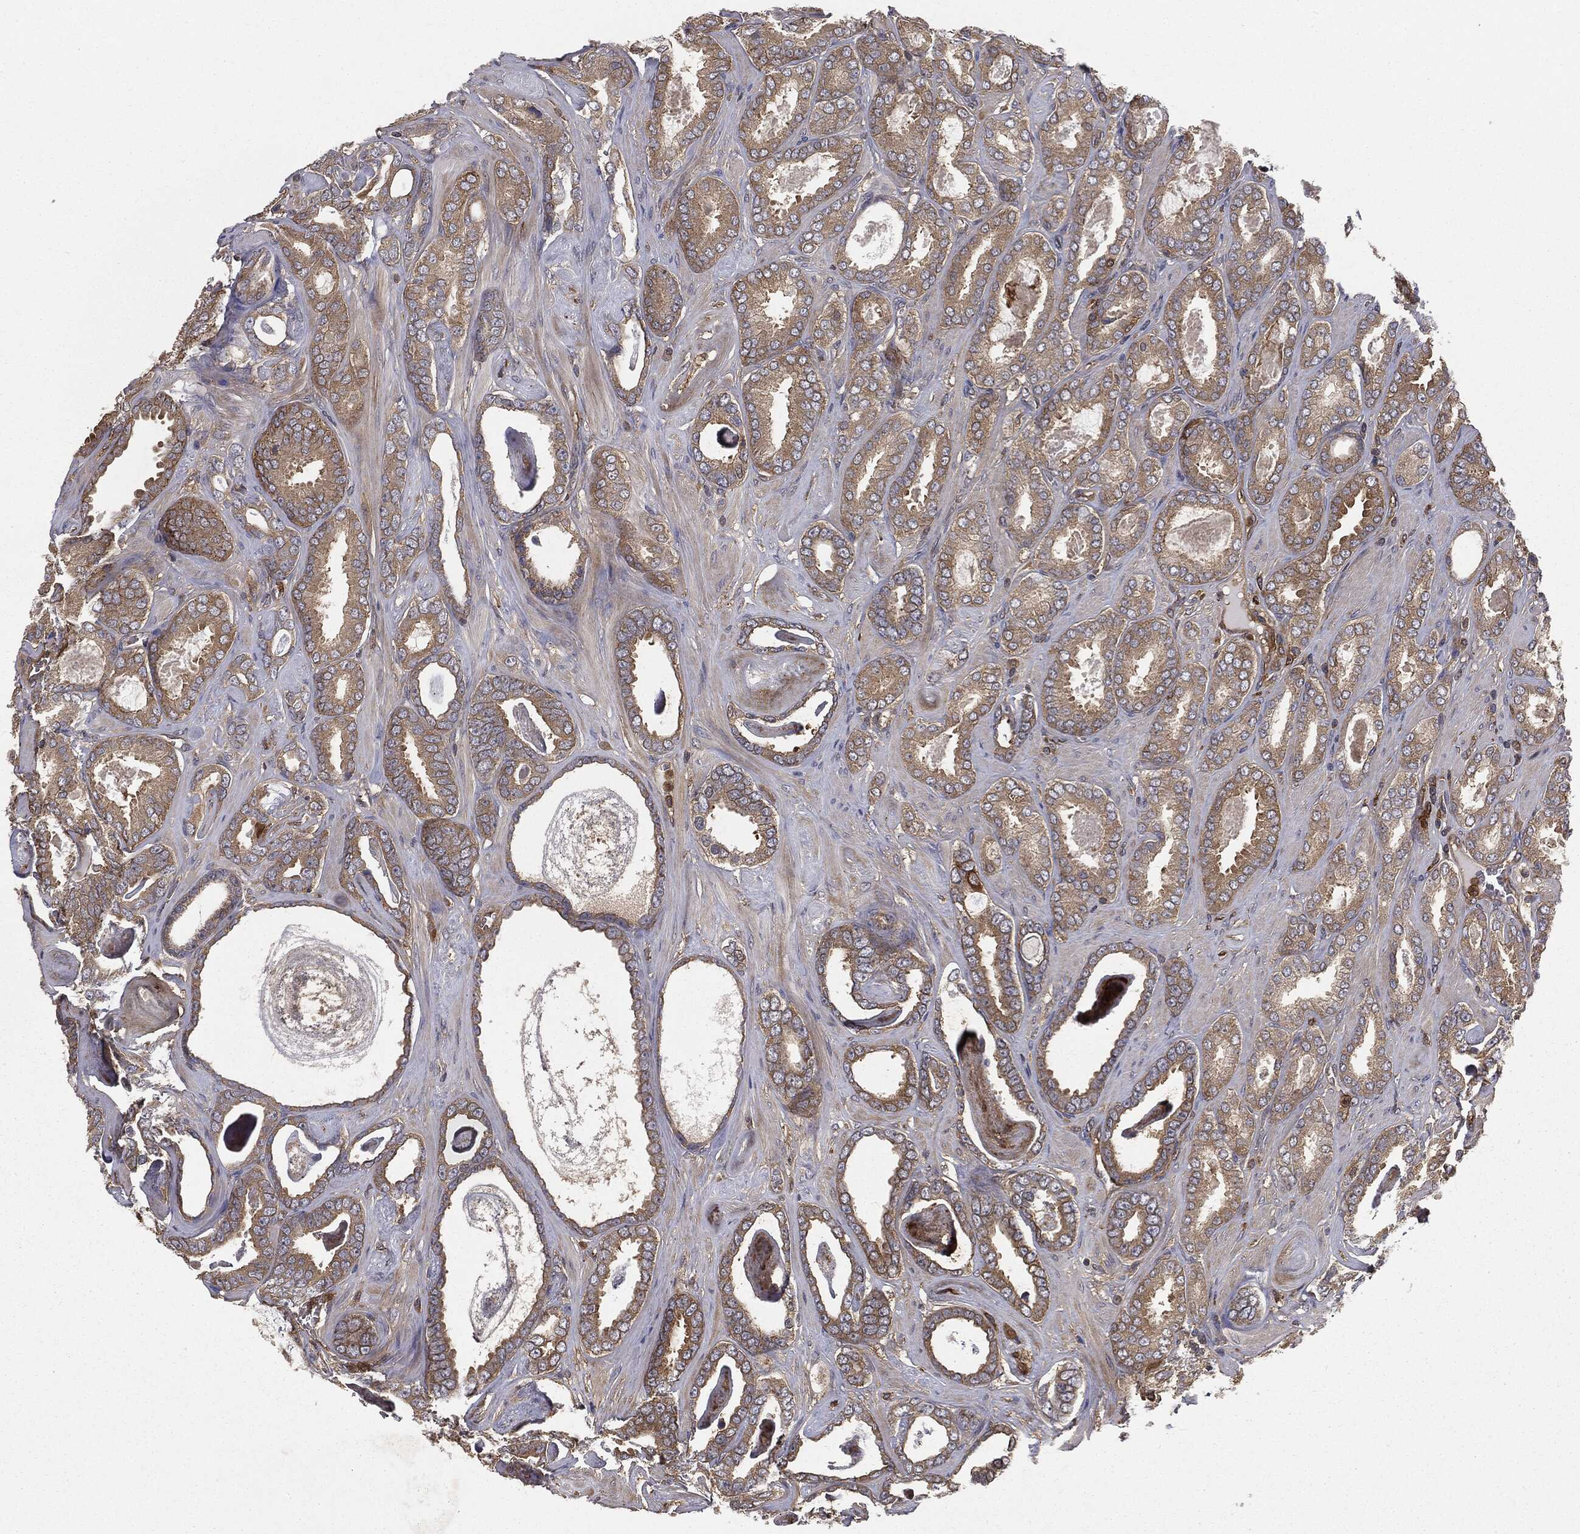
{"staining": {"intensity": "moderate", "quantity": ">75%", "location": "cytoplasmic/membranous"}, "tissue": "prostate cancer", "cell_type": "Tumor cells", "image_type": "cancer", "snomed": [{"axis": "morphology", "description": "Adenocarcinoma, High grade"}, {"axis": "topography", "description": "Prostate"}], "caption": "High-grade adenocarcinoma (prostate) stained for a protein demonstrates moderate cytoplasmic/membranous positivity in tumor cells. (Stains: DAB (3,3'-diaminobenzidine) in brown, nuclei in blue, Microscopy: brightfield microscopy at high magnification).", "gene": "GNB5", "patient": {"sex": "male", "age": 63}}